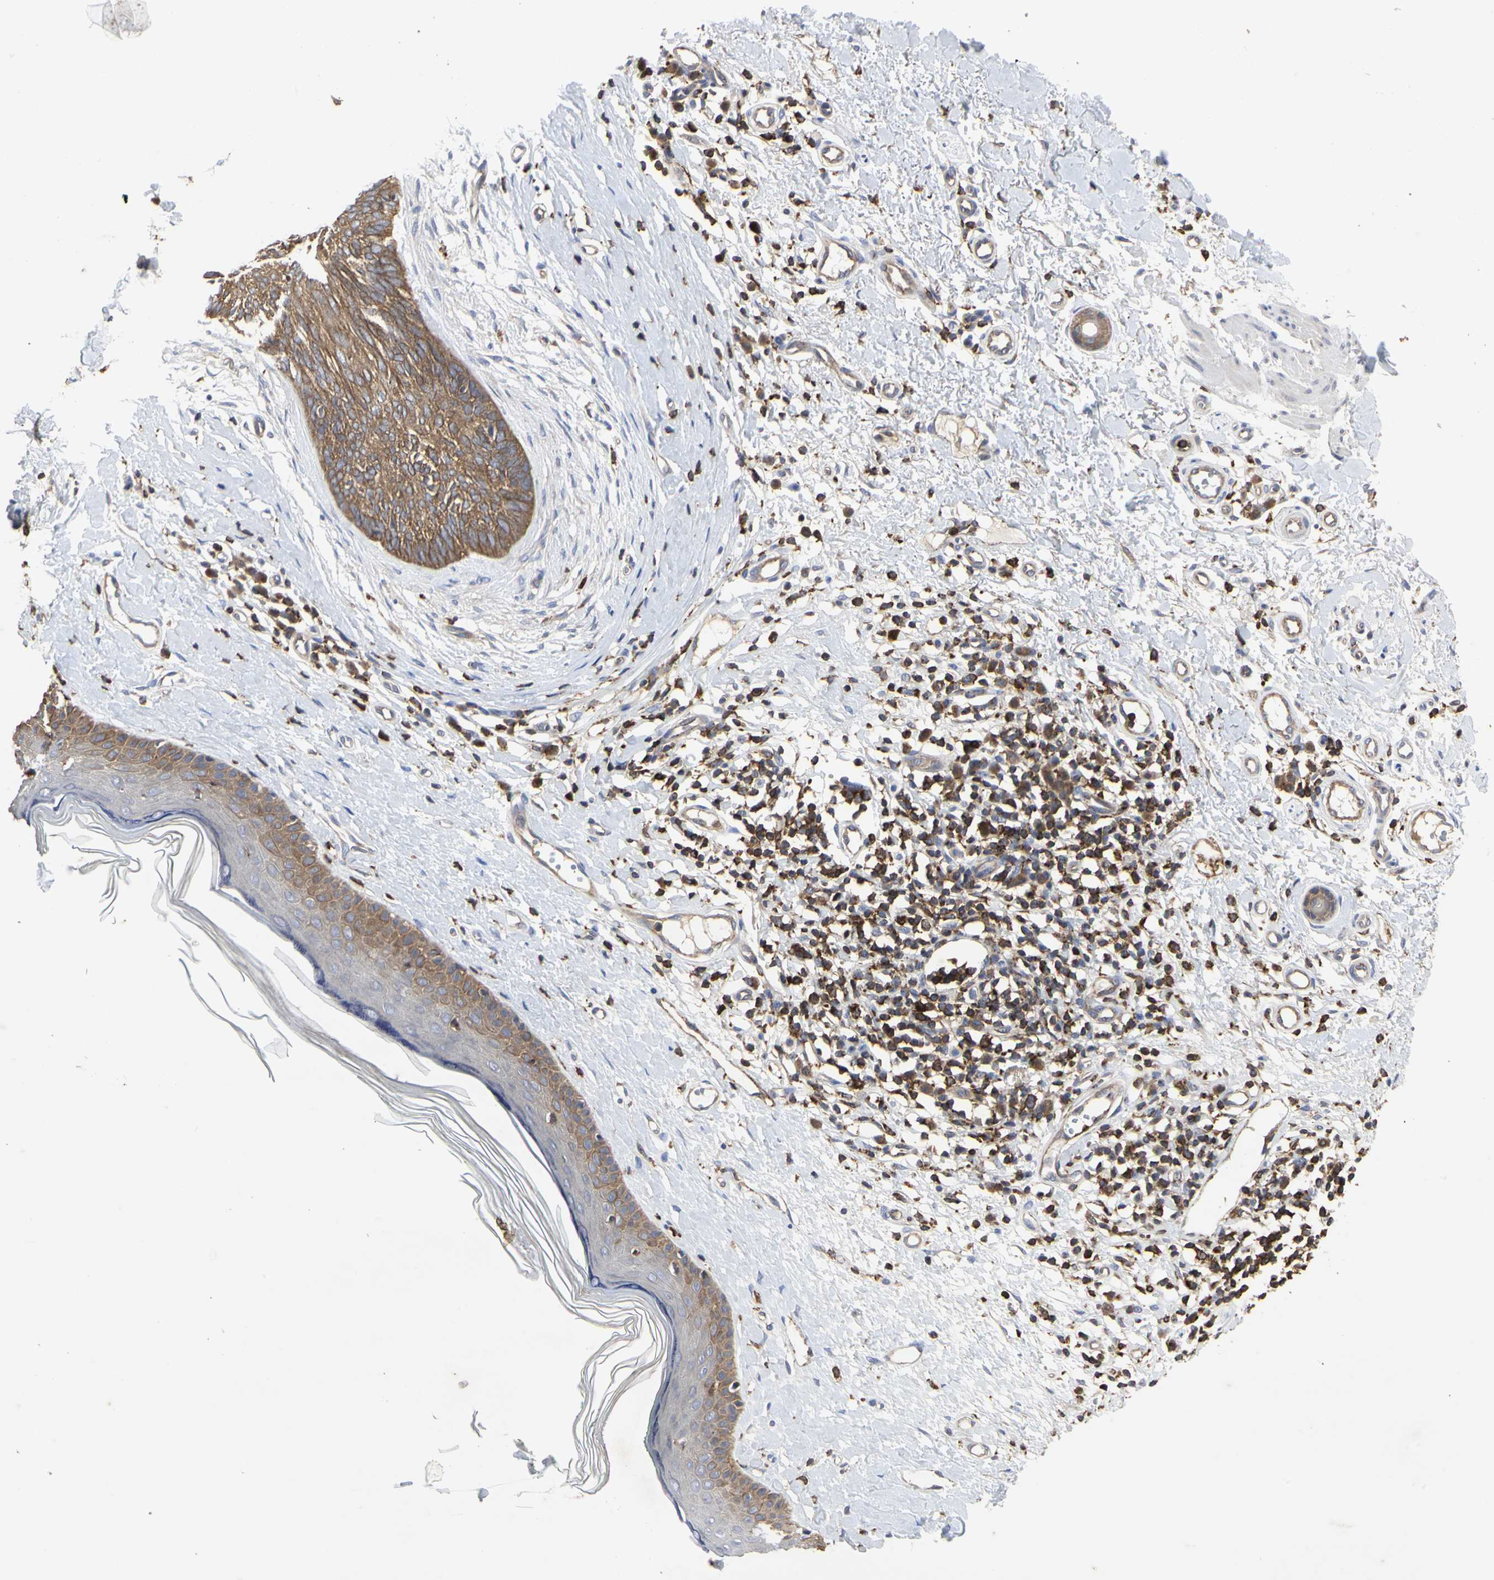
{"staining": {"intensity": "moderate", "quantity": ">75%", "location": "cytoplasmic/membranous"}, "tissue": "skin cancer", "cell_type": "Tumor cells", "image_type": "cancer", "snomed": [{"axis": "morphology", "description": "Normal tissue, NOS"}, {"axis": "morphology", "description": "Basal cell carcinoma"}, {"axis": "topography", "description": "Skin"}], "caption": "A brown stain highlights moderate cytoplasmic/membranous positivity of a protein in human skin basal cell carcinoma tumor cells.", "gene": "NAPG", "patient": {"sex": "male", "age": 71}}